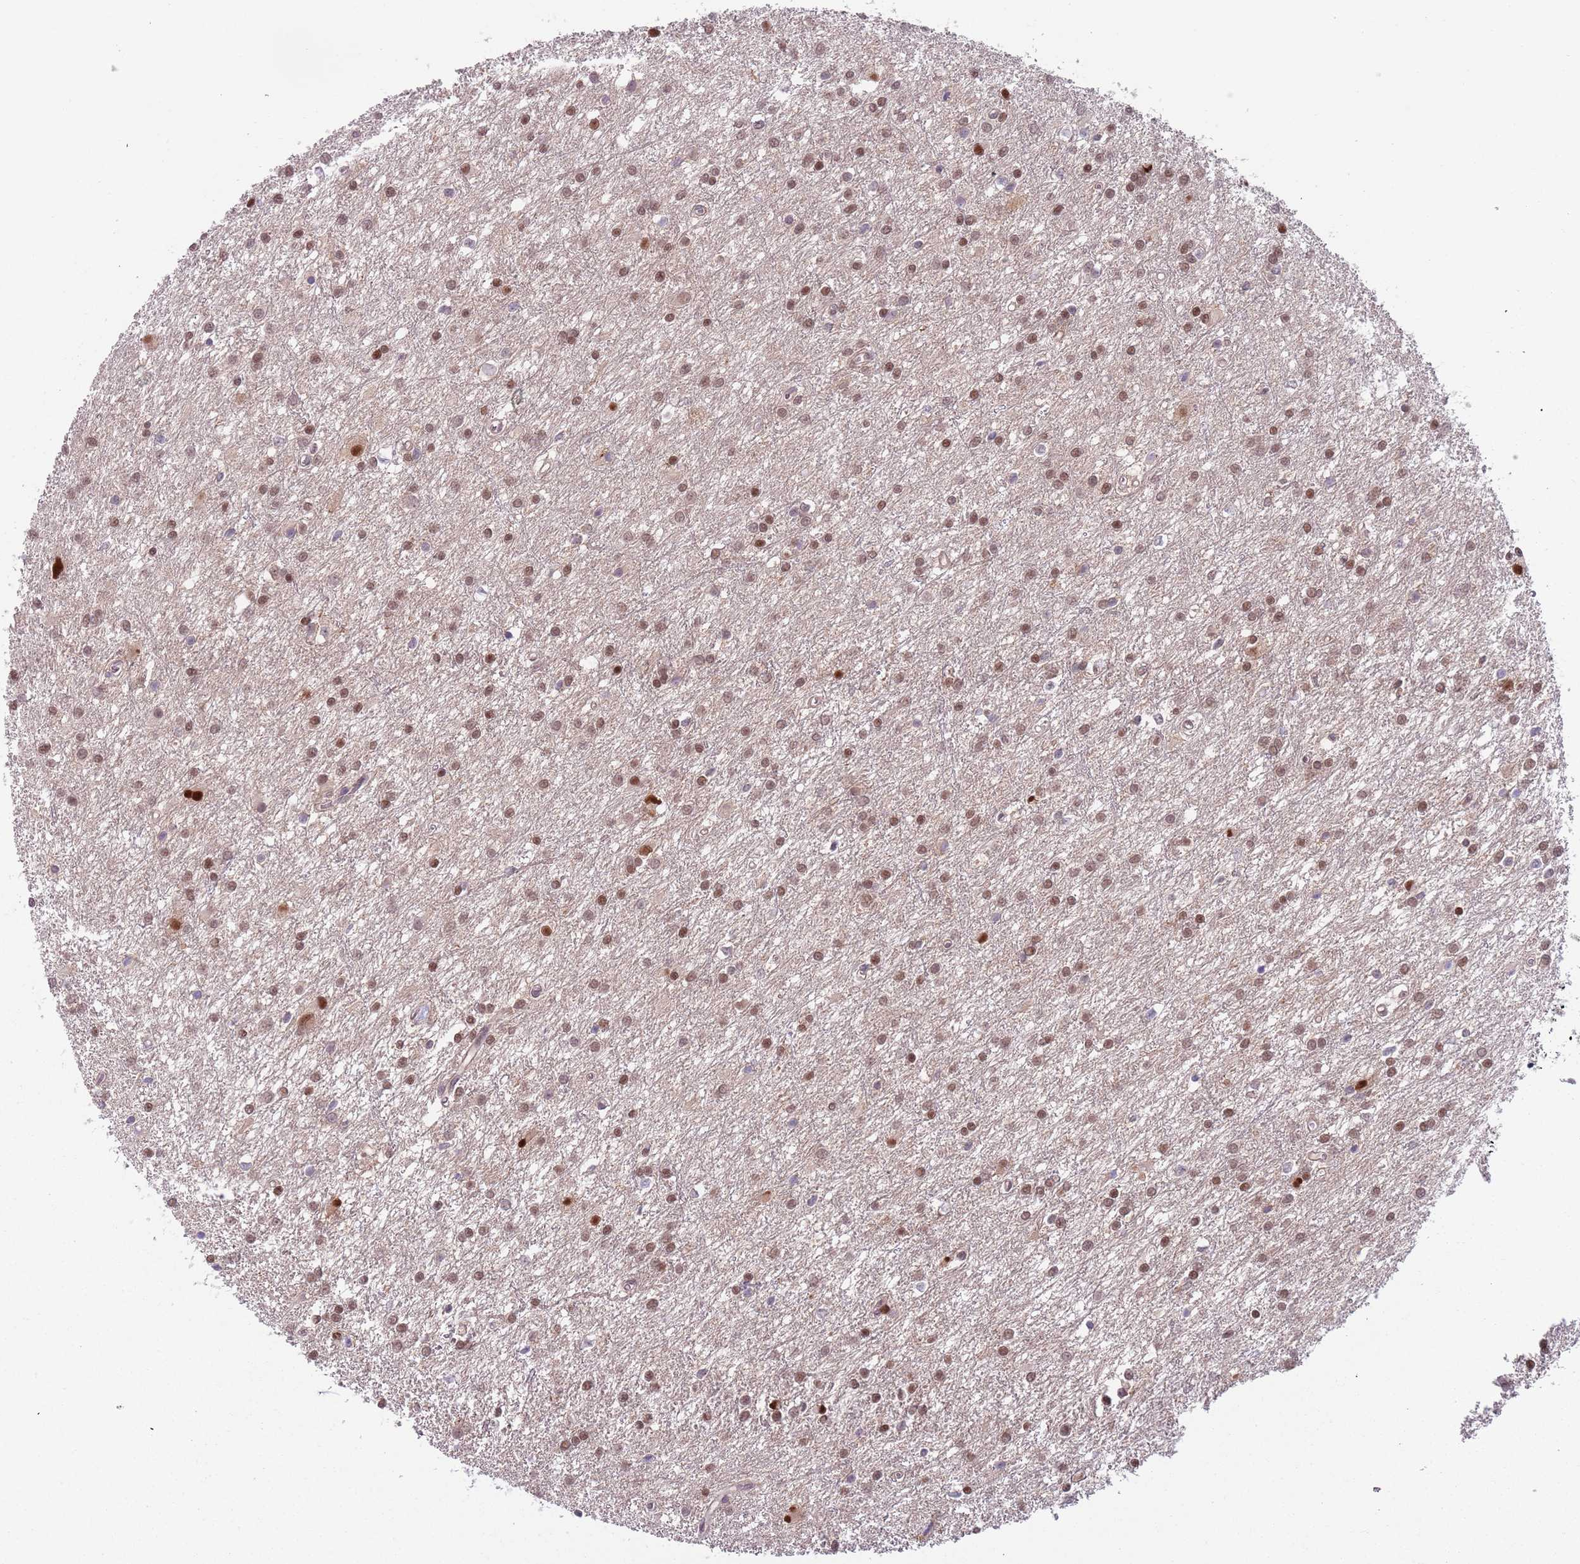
{"staining": {"intensity": "moderate", "quantity": ">75%", "location": "nuclear"}, "tissue": "glioma", "cell_type": "Tumor cells", "image_type": "cancer", "snomed": [{"axis": "morphology", "description": "Glioma, malignant, High grade"}, {"axis": "topography", "description": "Brain"}], "caption": "Glioma stained with immunohistochemistry displays moderate nuclear positivity in approximately >75% of tumor cells.", "gene": "RMND5B", "patient": {"sex": "female", "age": 50}}